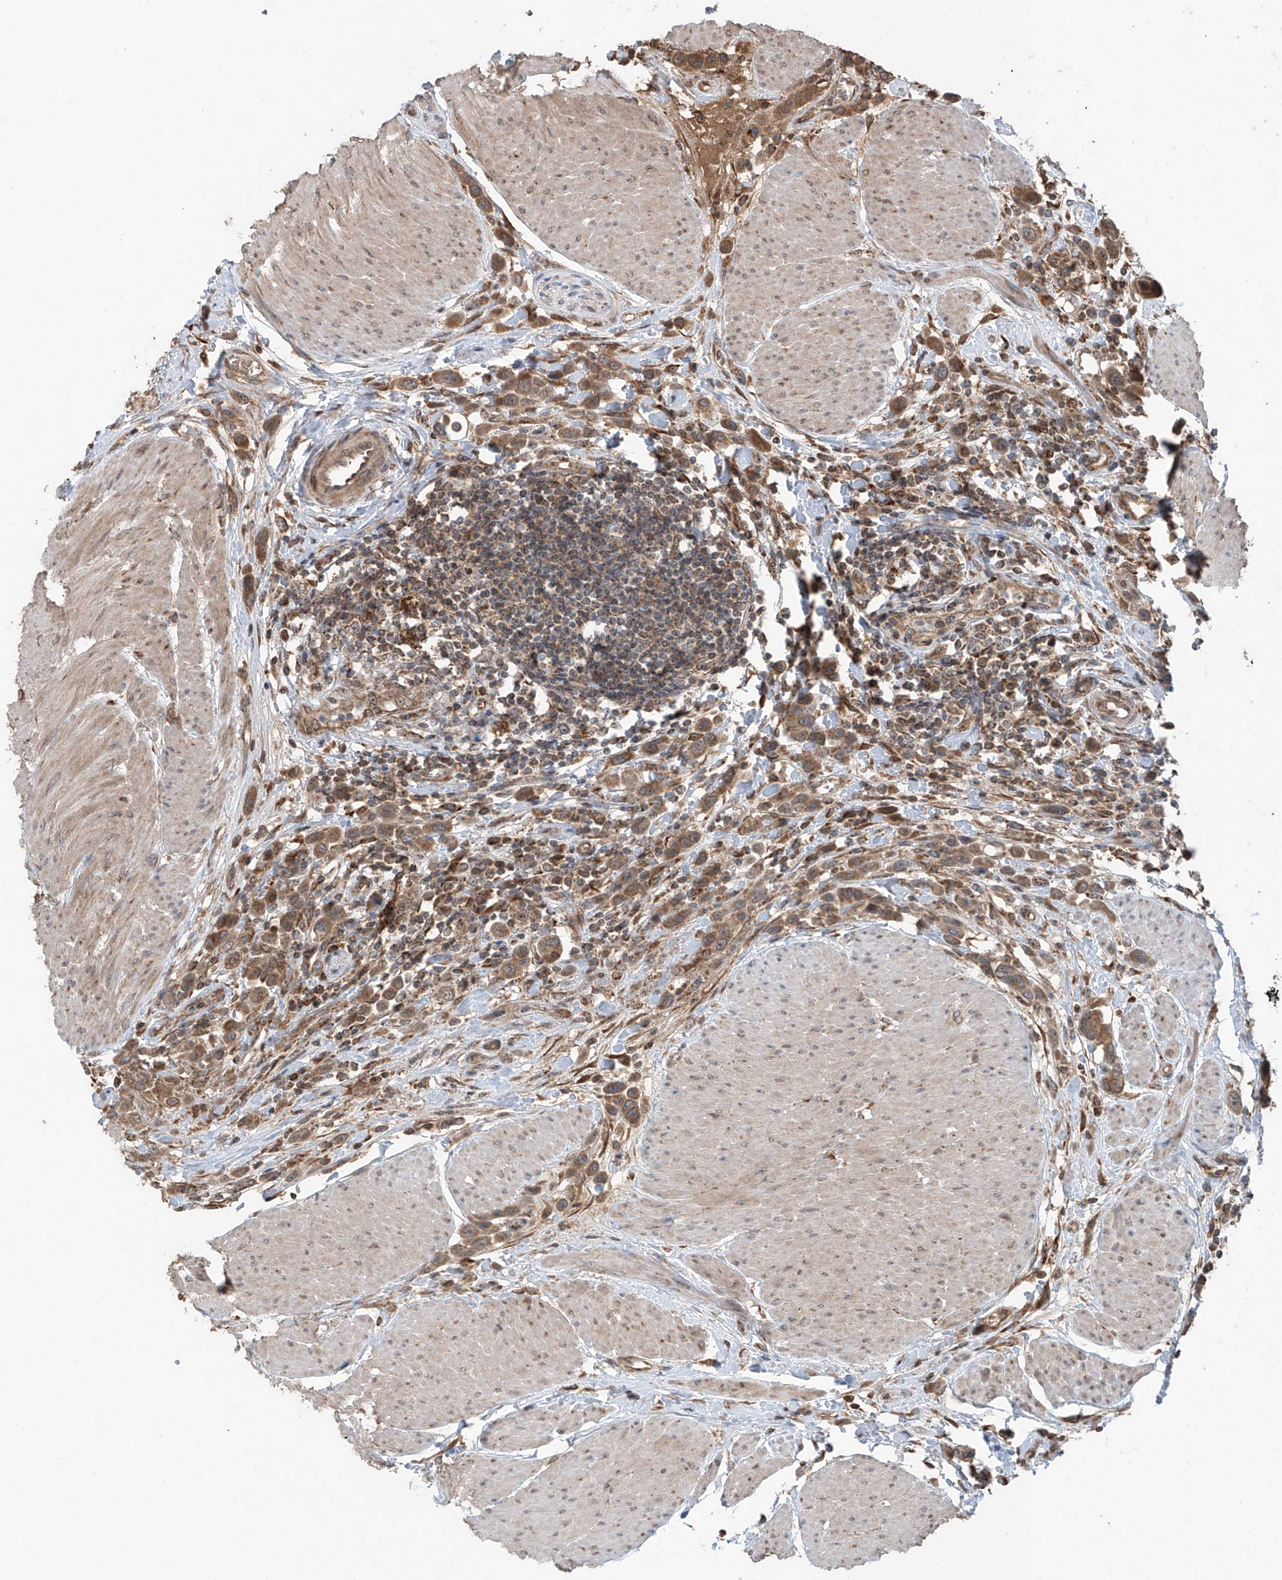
{"staining": {"intensity": "moderate", "quantity": ">75%", "location": "cytoplasmic/membranous"}, "tissue": "urothelial cancer", "cell_type": "Tumor cells", "image_type": "cancer", "snomed": [{"axis": "morphology", "description": "Urothelial carcinoma, High grade"}, {"axis": "topography", "description": "Urinary bladder"}], "caption": "Tumor cells exhibit medium levels of moderate cytoplasmic/membranous positivity in approximately >75% of cells in human urothelial cancer.", "gene": "SAMD3", "patient": {"sex": "male", "age": 50}}